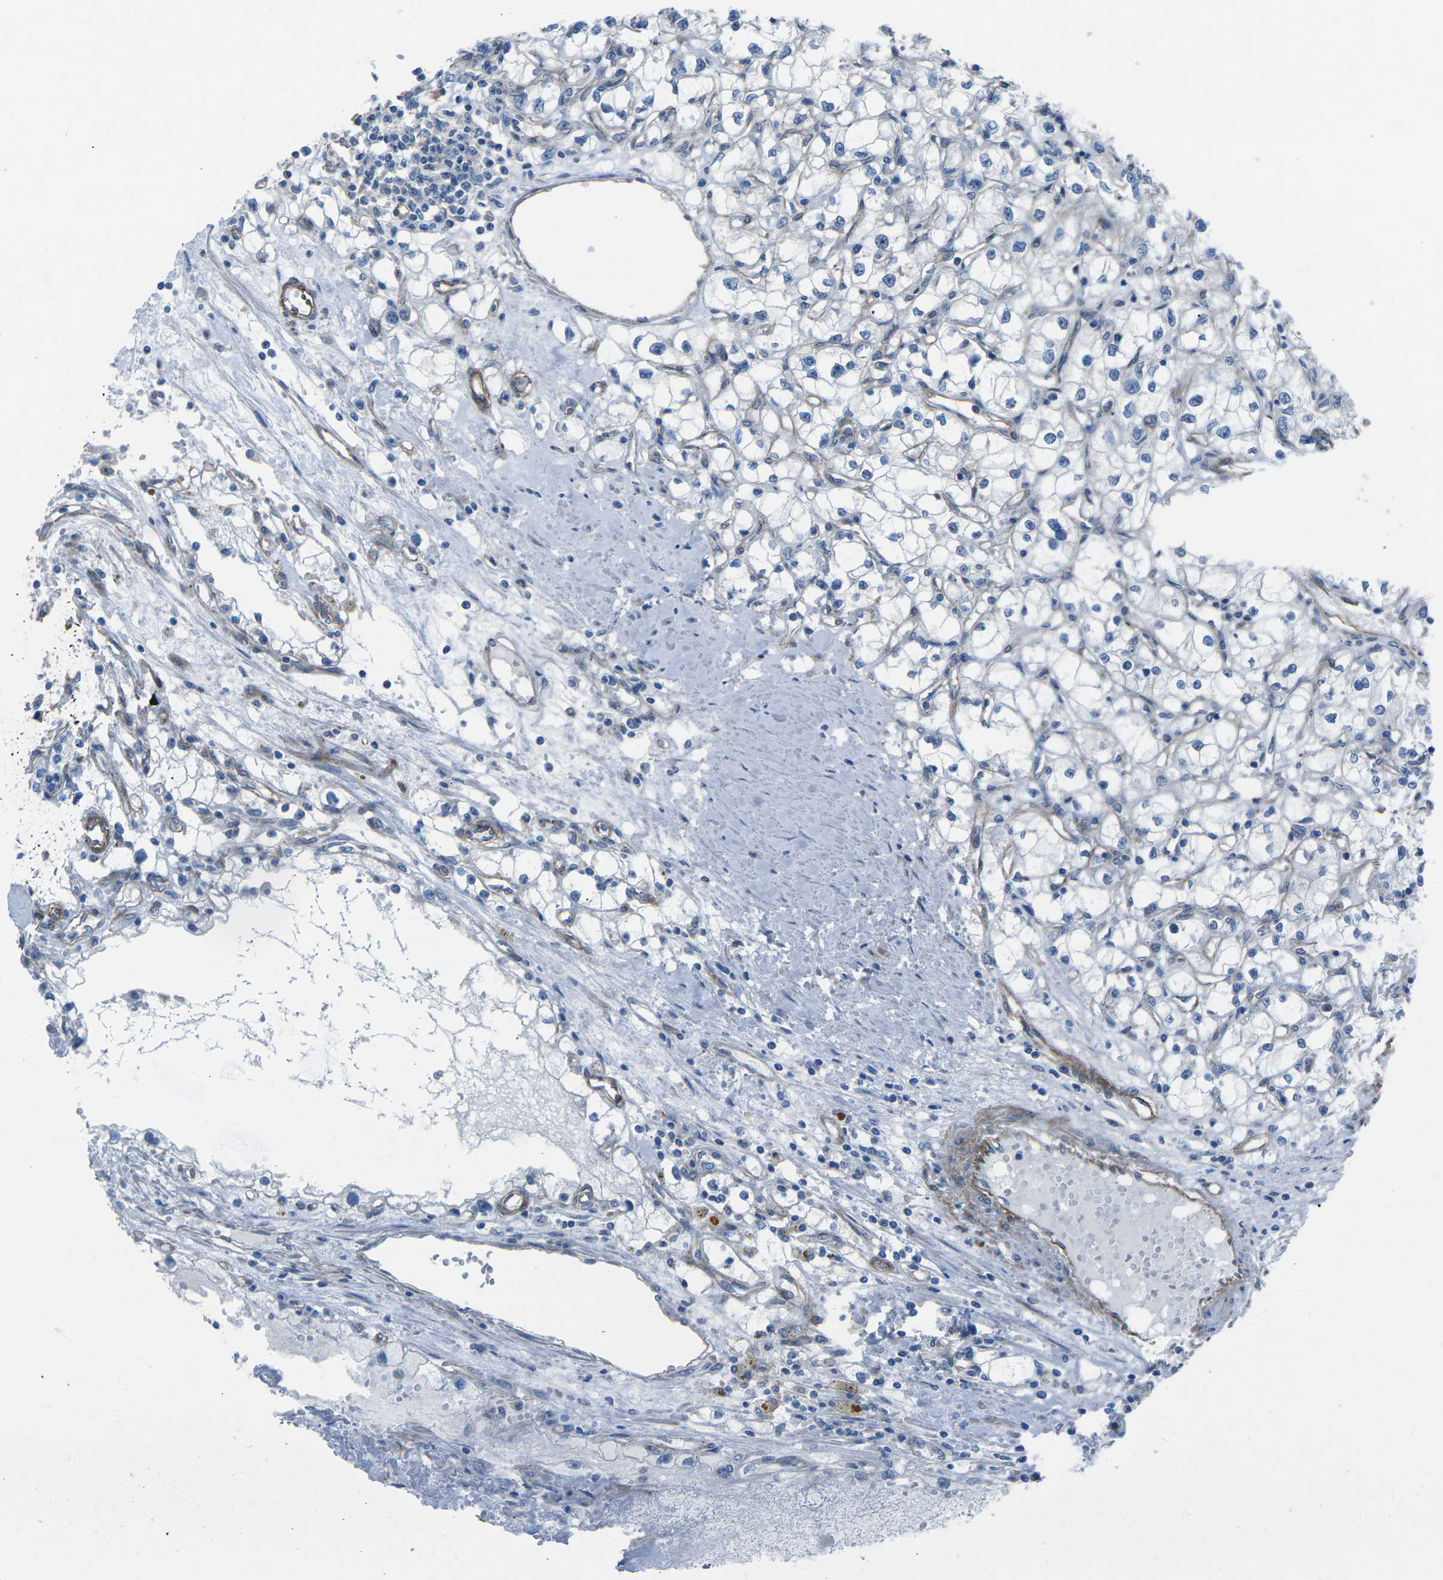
{"staining": {"intensity": "negative", "quantity": "none", "location": "none"}, "tissue": "renal cancer", "cell_type": "Tumor cells", "image_type": "cancer", "snomed": [{"axis": "morphology", "description": "Adenocarcinoma, NOS"}, {"axis": "topography", "description": "Kidney"}], "caption": "There is no significant positivity in tumor cells of renal cancer.", "gene": "UTRN", "patient": {"sex": "male", "age": 56}}